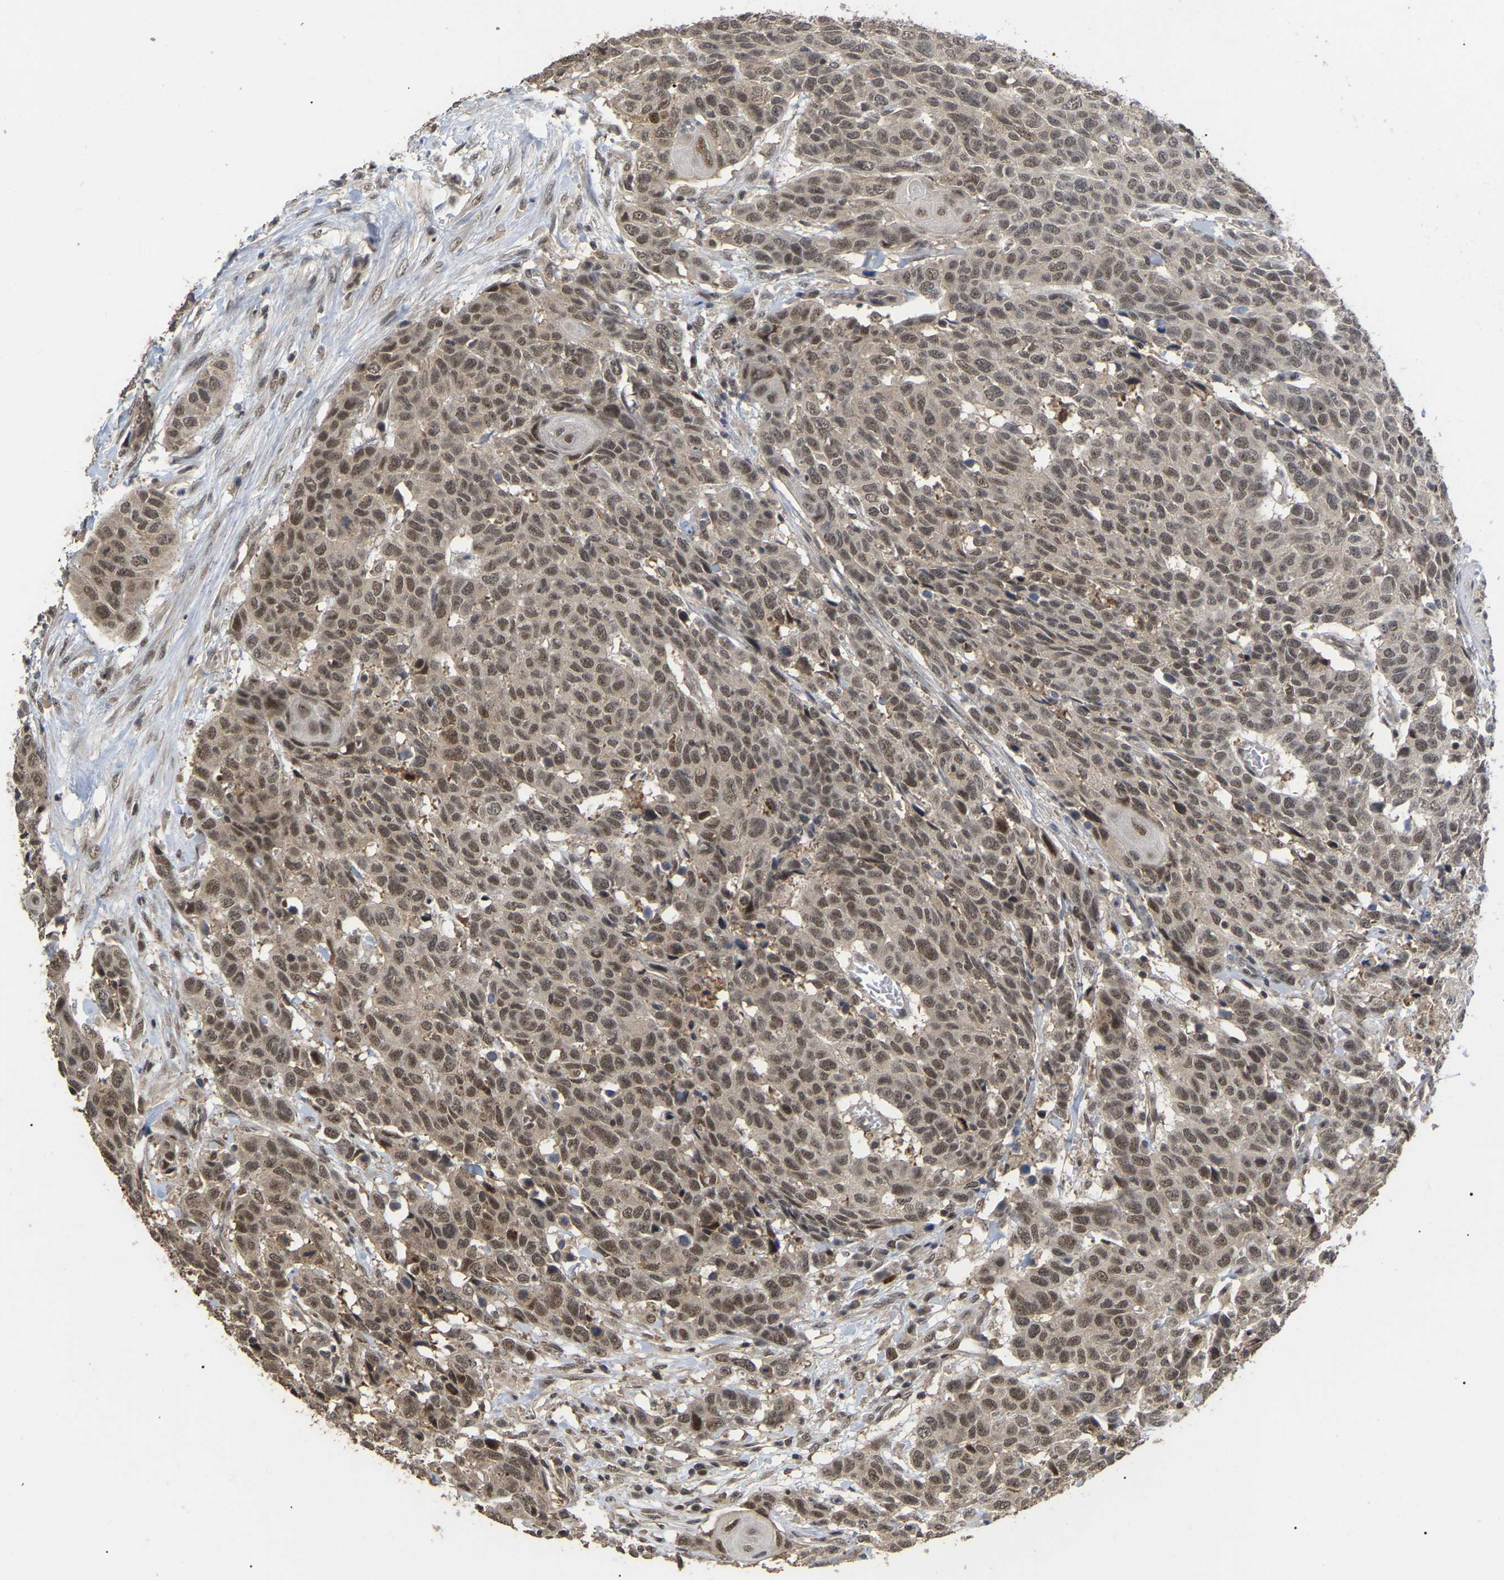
{"staining": {"intensity": "moderate", "quantity": ">75%", "location": "nuclear"}, "tissue": "head and neck cancer", "cell_type": "Tumor cells", "image_type": "cancer", "snomed": [{"axis": "morphology", "description": "Squamous cell carcinoma, NOS"}, {"axis": "topography", "description": "Head-Neck"}], "caption": "DAB (3,3'-diaminobenzidine) immunohistochemical staining of head and neck cancer (squamous cell carcinoma) reveals moderate nuclear protein staining in about >75% of tumor cells. Immunohistochemistry (ihc) stains the protein of interest in brown and the nuclei are stained blue.", "gene": "JAZF1", "patient": {"sex": "male", "age": 66}}